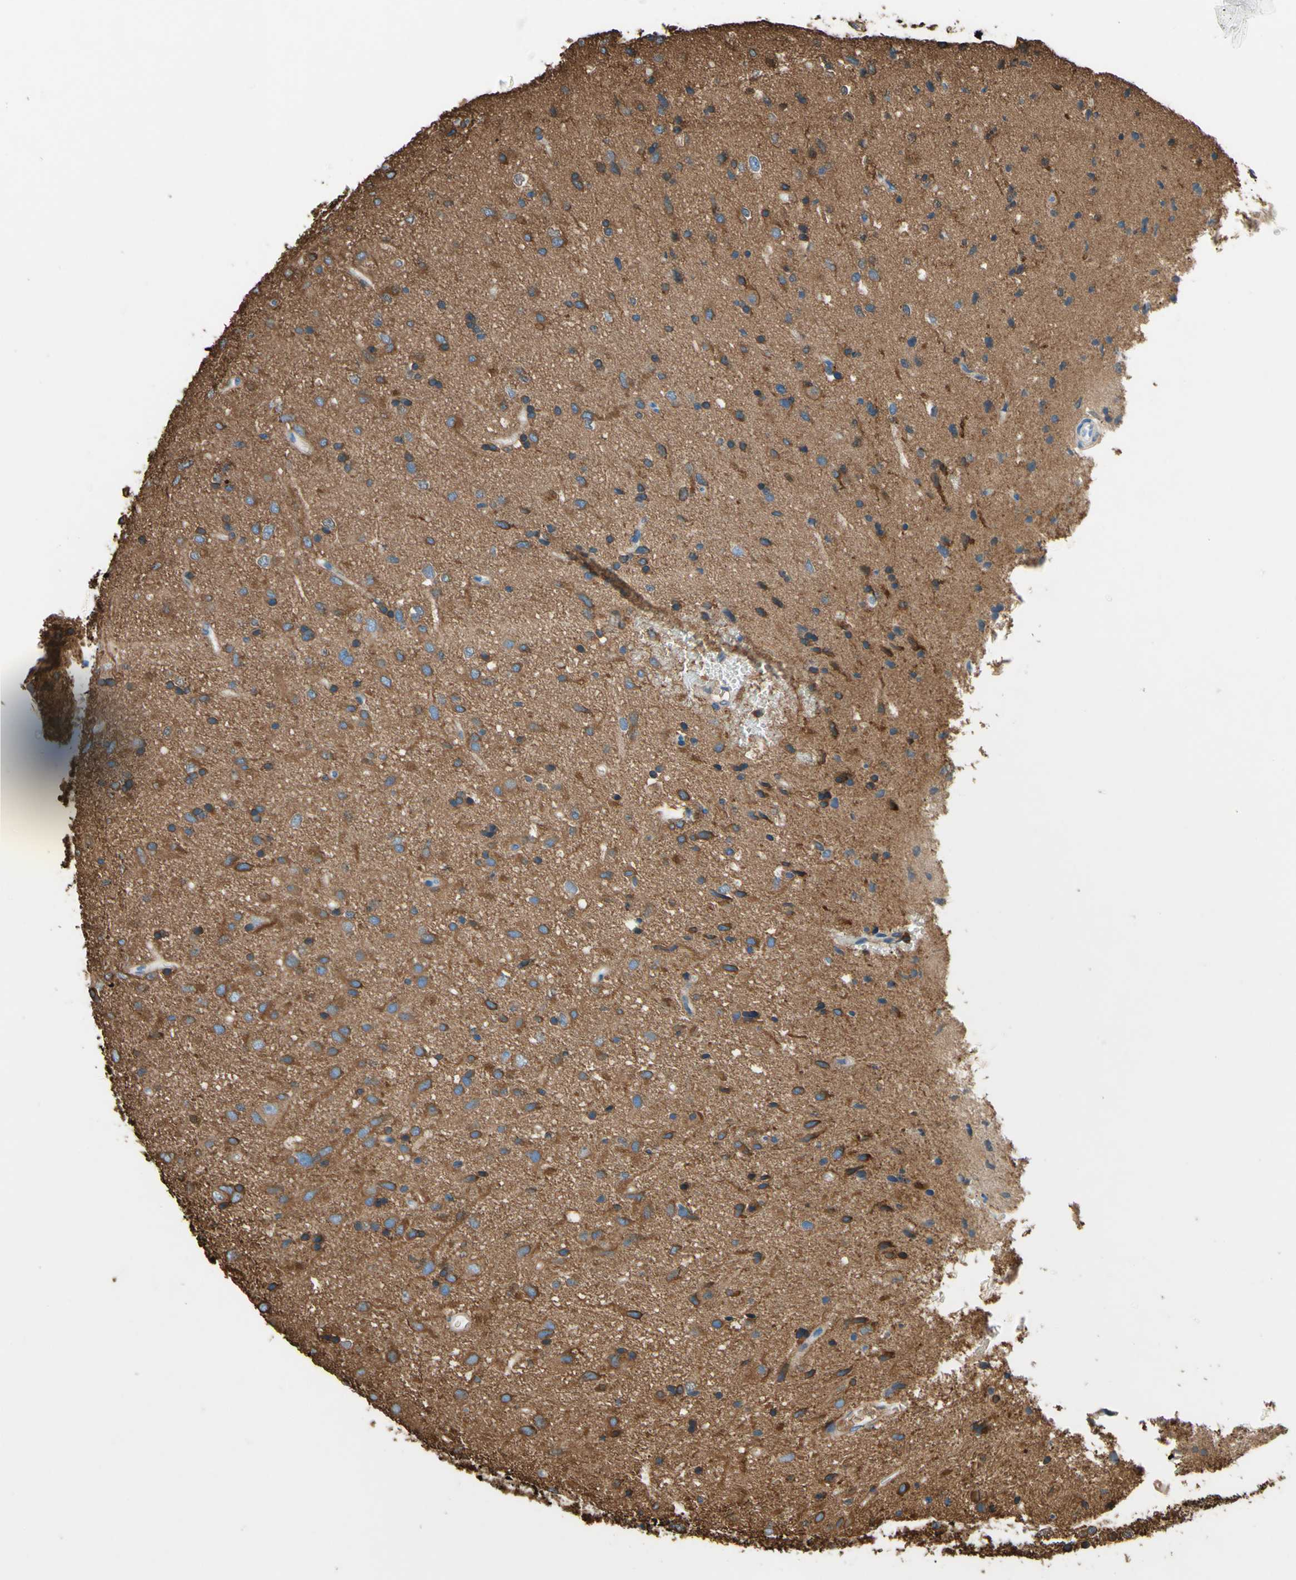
{"staining": {"intensity": "strong", "quantity": "<25%", "location": "cytoplasmic/membranous"}, "tissue": "glioma", "cell_type": "Tumor cells", "image_type": "cancer", "snomed": [{"axis": "morphology", "description": "Glioma, malignant, Low grade"}, {"axis": "topography", "description": "Brain"}], "caption": "Protein staining by IHC reveals strong cytoplasmic/membranous staining in about <25% of tumor cells in malignant glioma (low-grade).", "gene": "DPYSL3", "patient": {"sex": "male", "age": 77}}